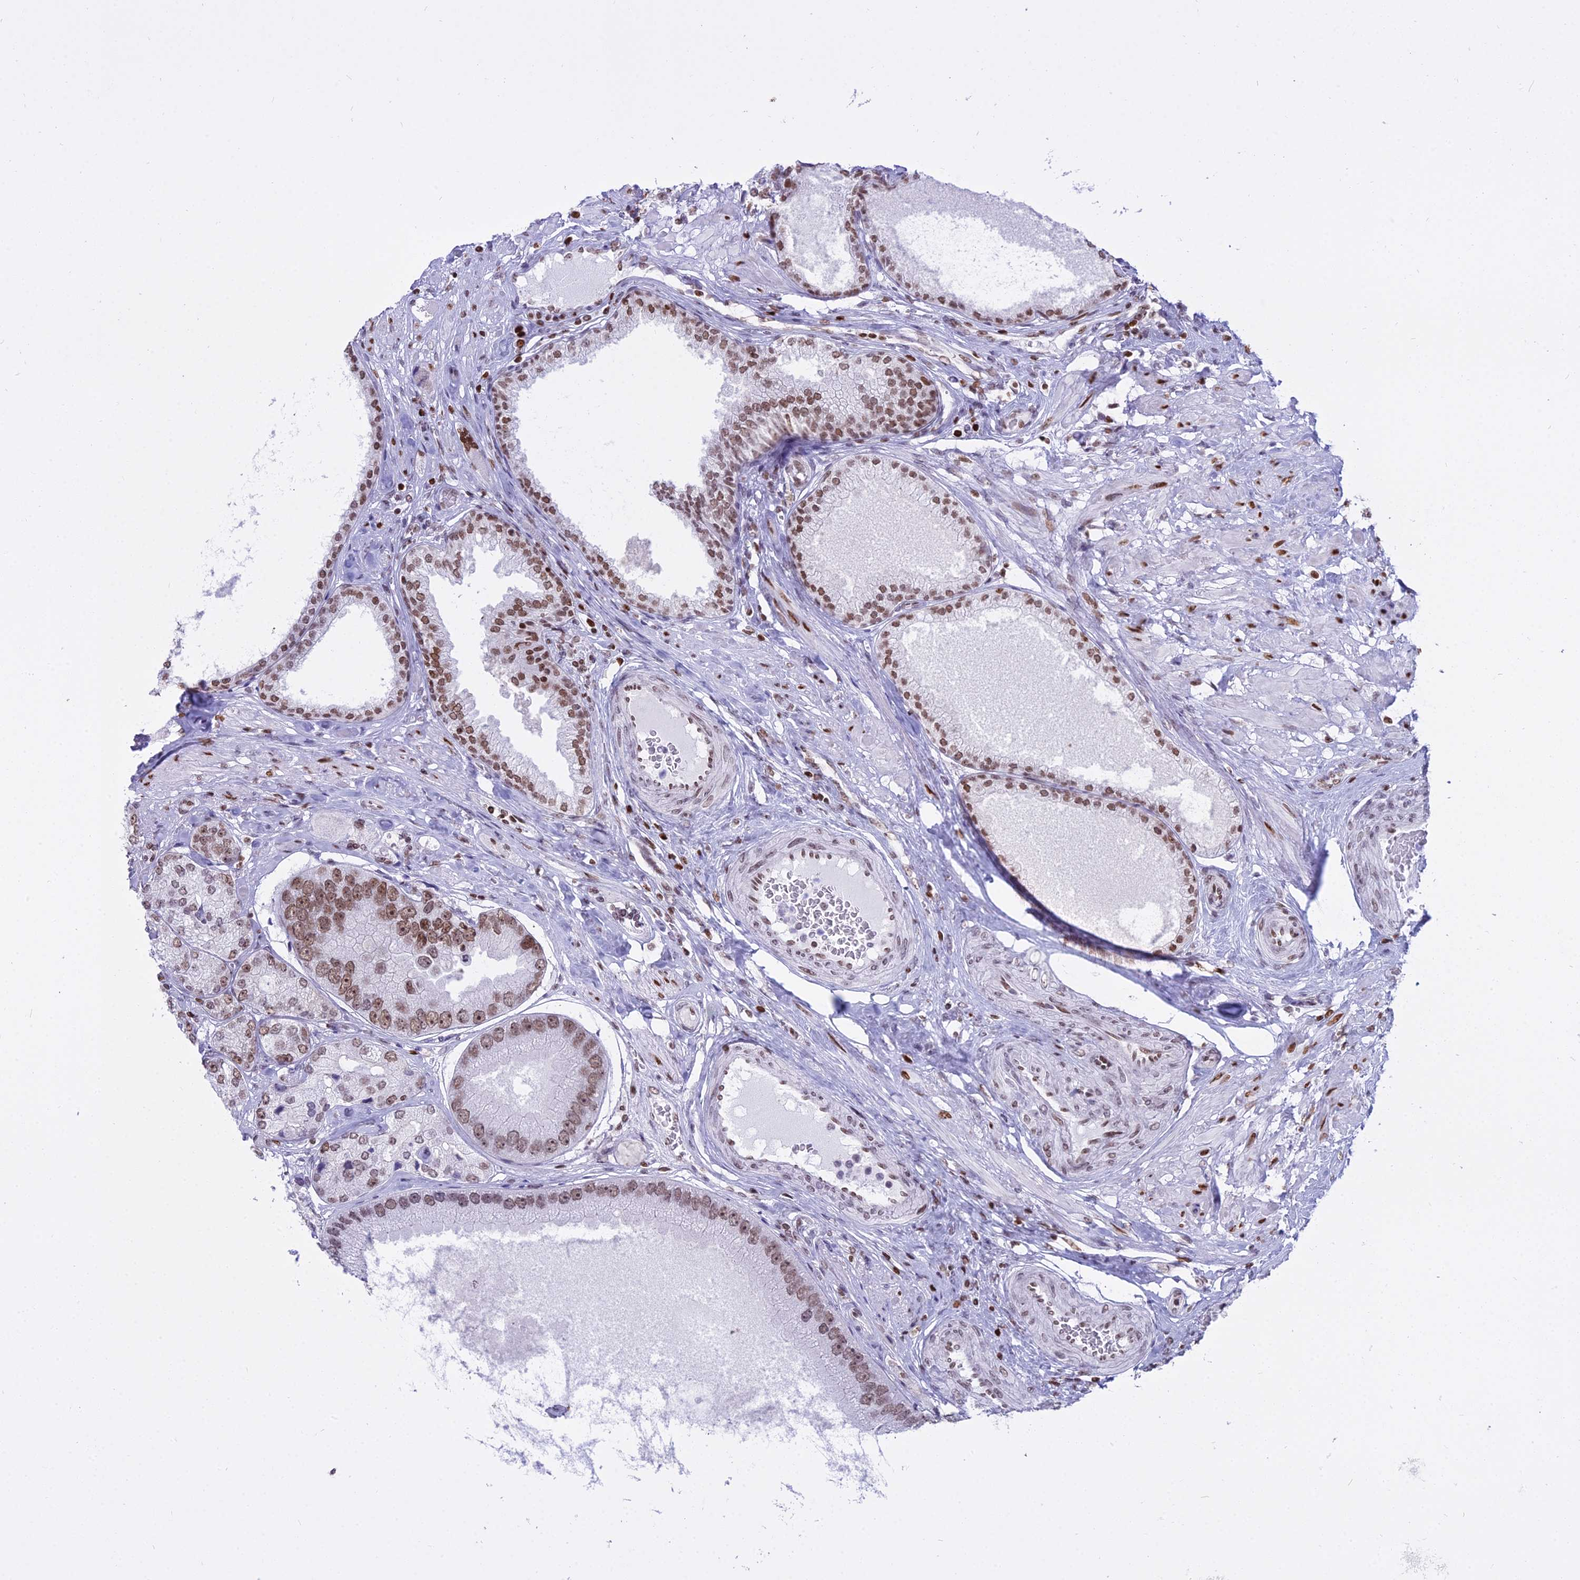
{"staining": {"intensity": "weak", "quantity": ">75%", "location": "nuclear"}, "tissue": "prostate cancer", "cell_type": "Tumor cells", "image_type": "cancer", "snomed": [{"axis": "morphology", "description": "Adenocarcinoma, High grade"}, {"axis": "topography", "description": "Prostate"}], "caption": "Protein analysis of adenocarcinoma (high-grade) (prostate) tissue reveals weak nuclear positivity in approximately >75% of tumor cells.", "gene": "PARP1", "patient": {"sex": "male", "age": 71}}